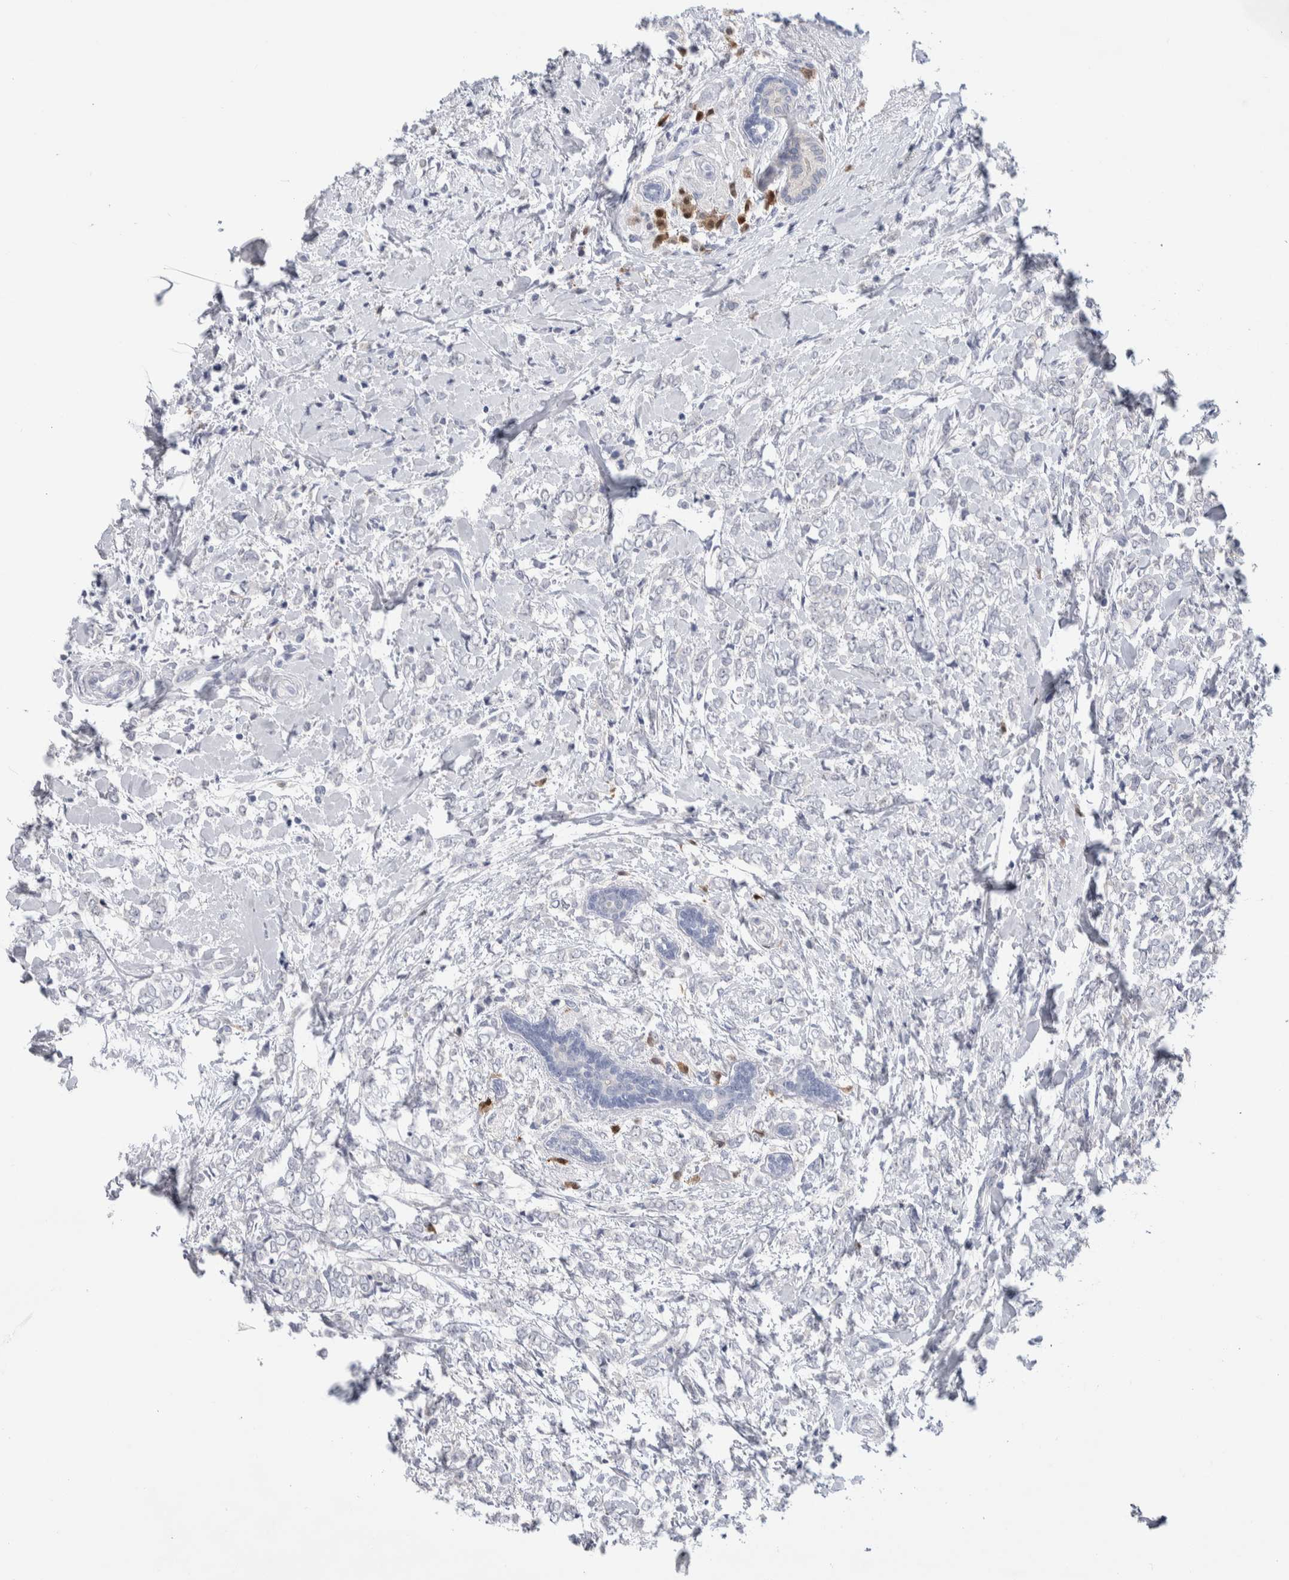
{"staining": {"intensity": "negative", "quantity": "none", "location": "none"}, "tissue": "breast cancer", "cell_type": "Tumor cells", "image_type": "cancer", "snomed": [{"axis": "morphology", "description": "Normal tissue, NOS"}, {"axis": "morphology", "description": "Lobular carcinoma"}, {"axis": "topography", "description": "Breast"}], "caption": "Immunohistochemical staining of human lobular carcinoma (breast) exhibits no significant positivity in tumor cells. (DAB (3,3'-diaminobenzidine) immunohistochemistry with hematoxylin counter stain).", "gene": "LURAP1L", "patient": {"sex": "female", "age": 47}}